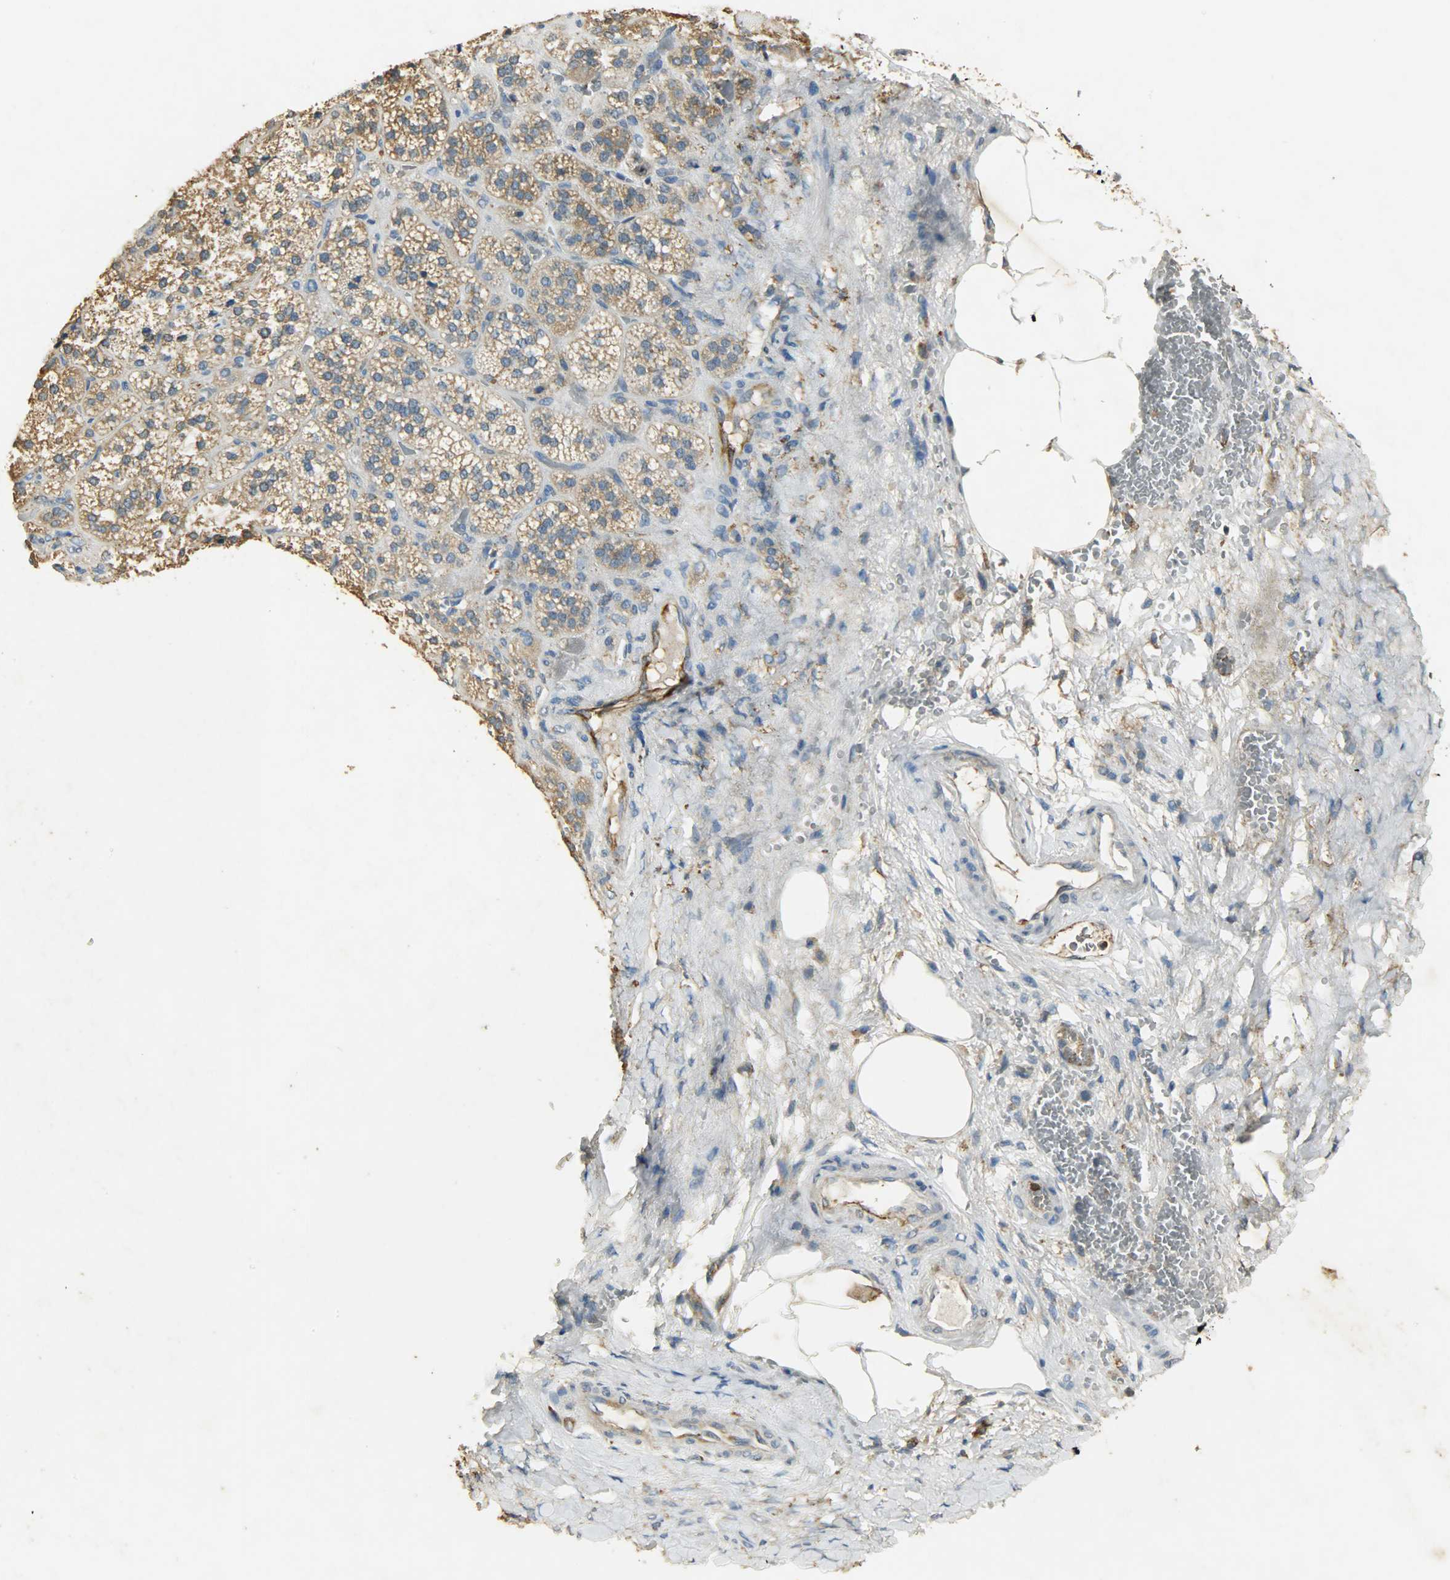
{"staining": {"intensity": "moderate", "quantity": ">75%", "location": "cytoplasmic/membranous"}, "tissue": "adrenal gland", "cell_type": "Glandular cells", "image_type": "normal", "snomed": [{"axis": "morphology", "description": "Normal tissue, NOS"}, {"axis": "topography", "description": "Adrenal gland"}], "caption": "Immunohistochemistry image of normal adrenal gland: human adrenal gland stained using immunohistochemistry (IHC) displays medium levels of moderate protein expression localized specifically in the cytoplasmic/membranous of glandular cells, appearing as a cytoplasmic/membranous brown color.", "gene": "HSPA5", "patient": {"sex": "female", "age": 71}}